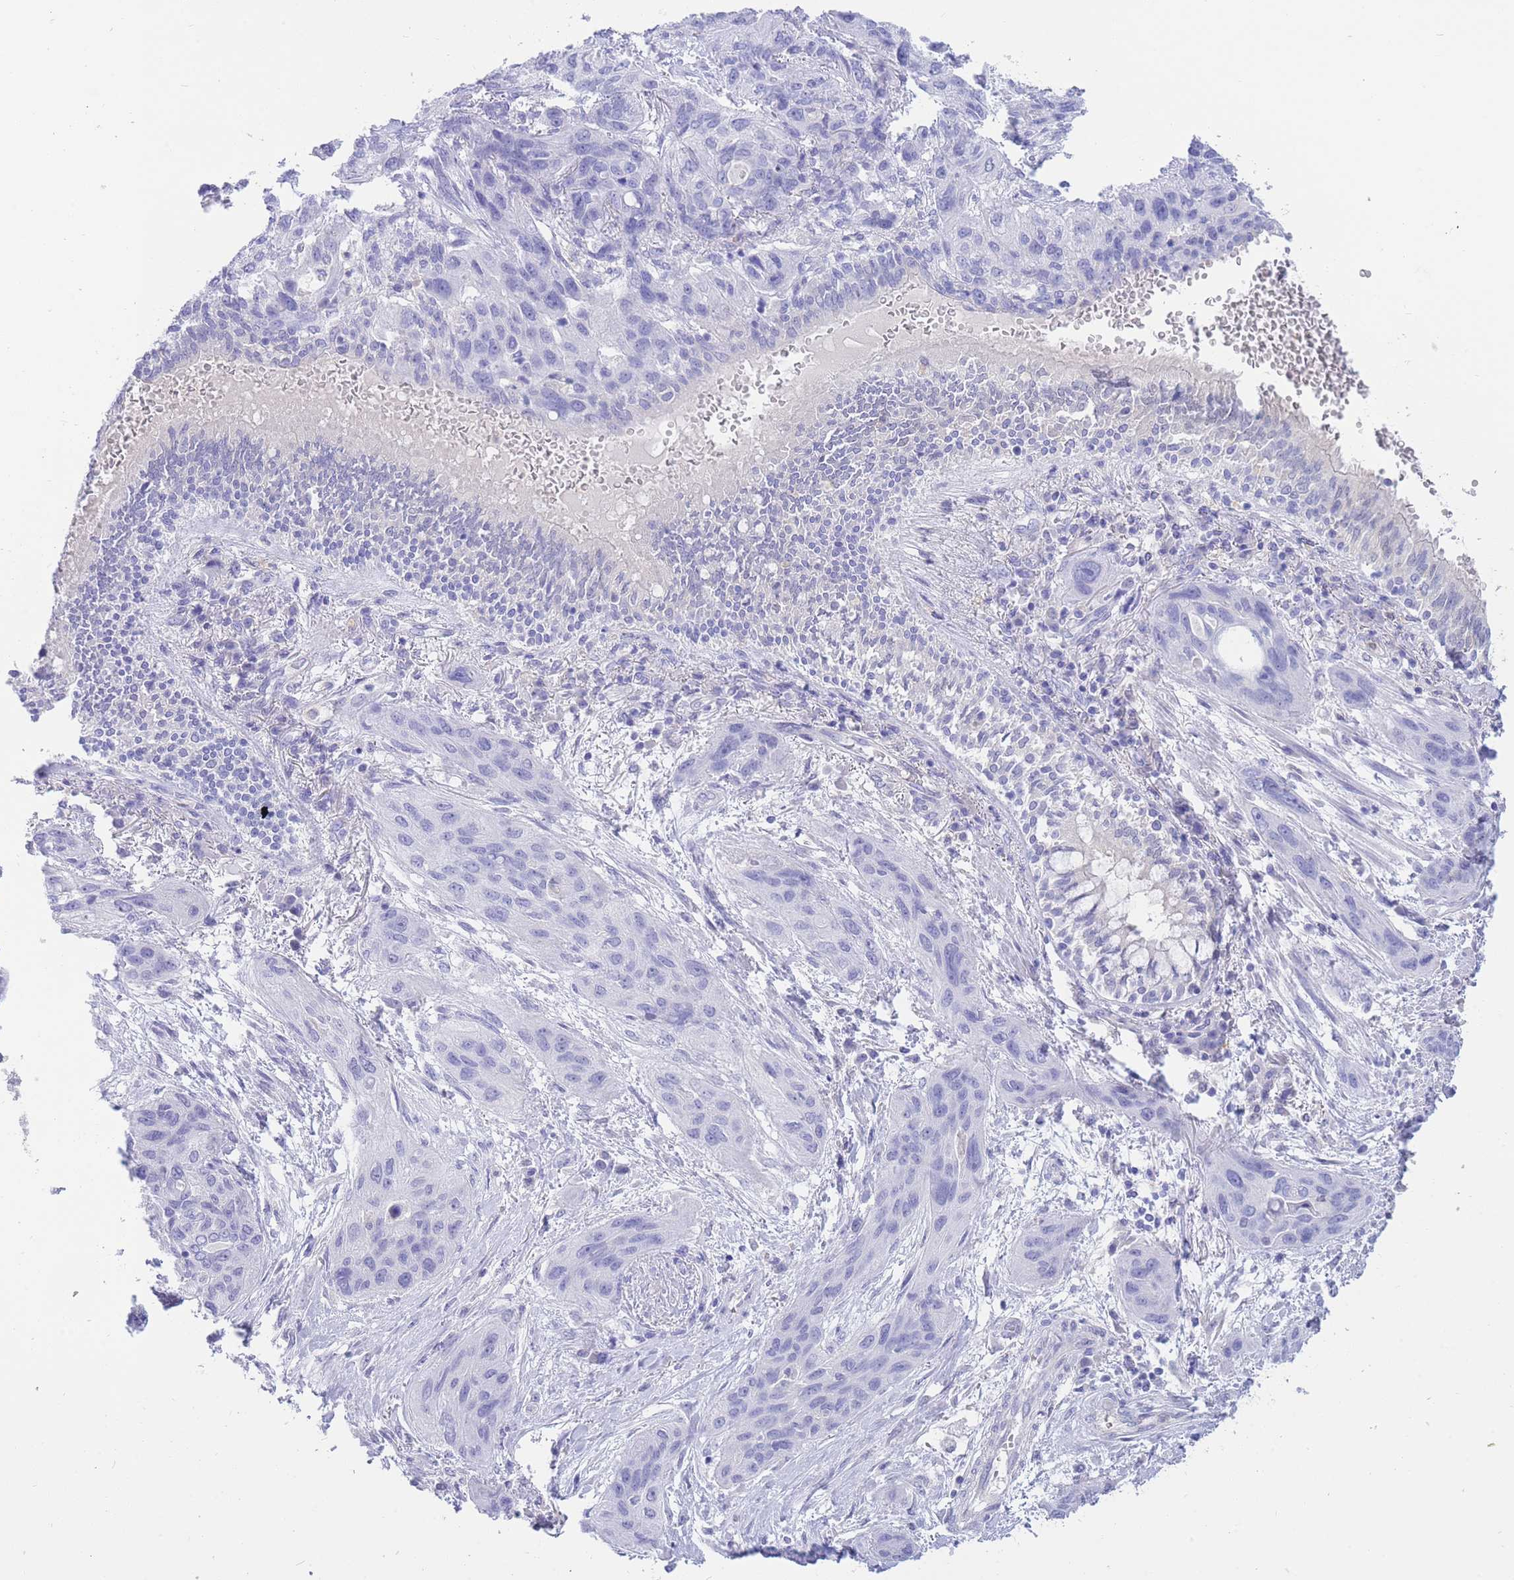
{"staining": {"intensity": "negative", "quantity": "none", "location": "none"}, "tissue": "lung cancer", "cell_type": "Tumor cells", "image_type": "cancer", "snomed": [{"axis": "morphology", "description": "Squamous cell carcinoma, NOS"}, {"axis": "topography", "description": "Lung"}], "caption": "Immunohistochemistry histopathology image of human squamous cell carcinoma (lung) stained for a protein (brown), which displays no expression in tumor cells.", "gene": "SULT1A1", "patient": {"sex": "female", "age": 70}}